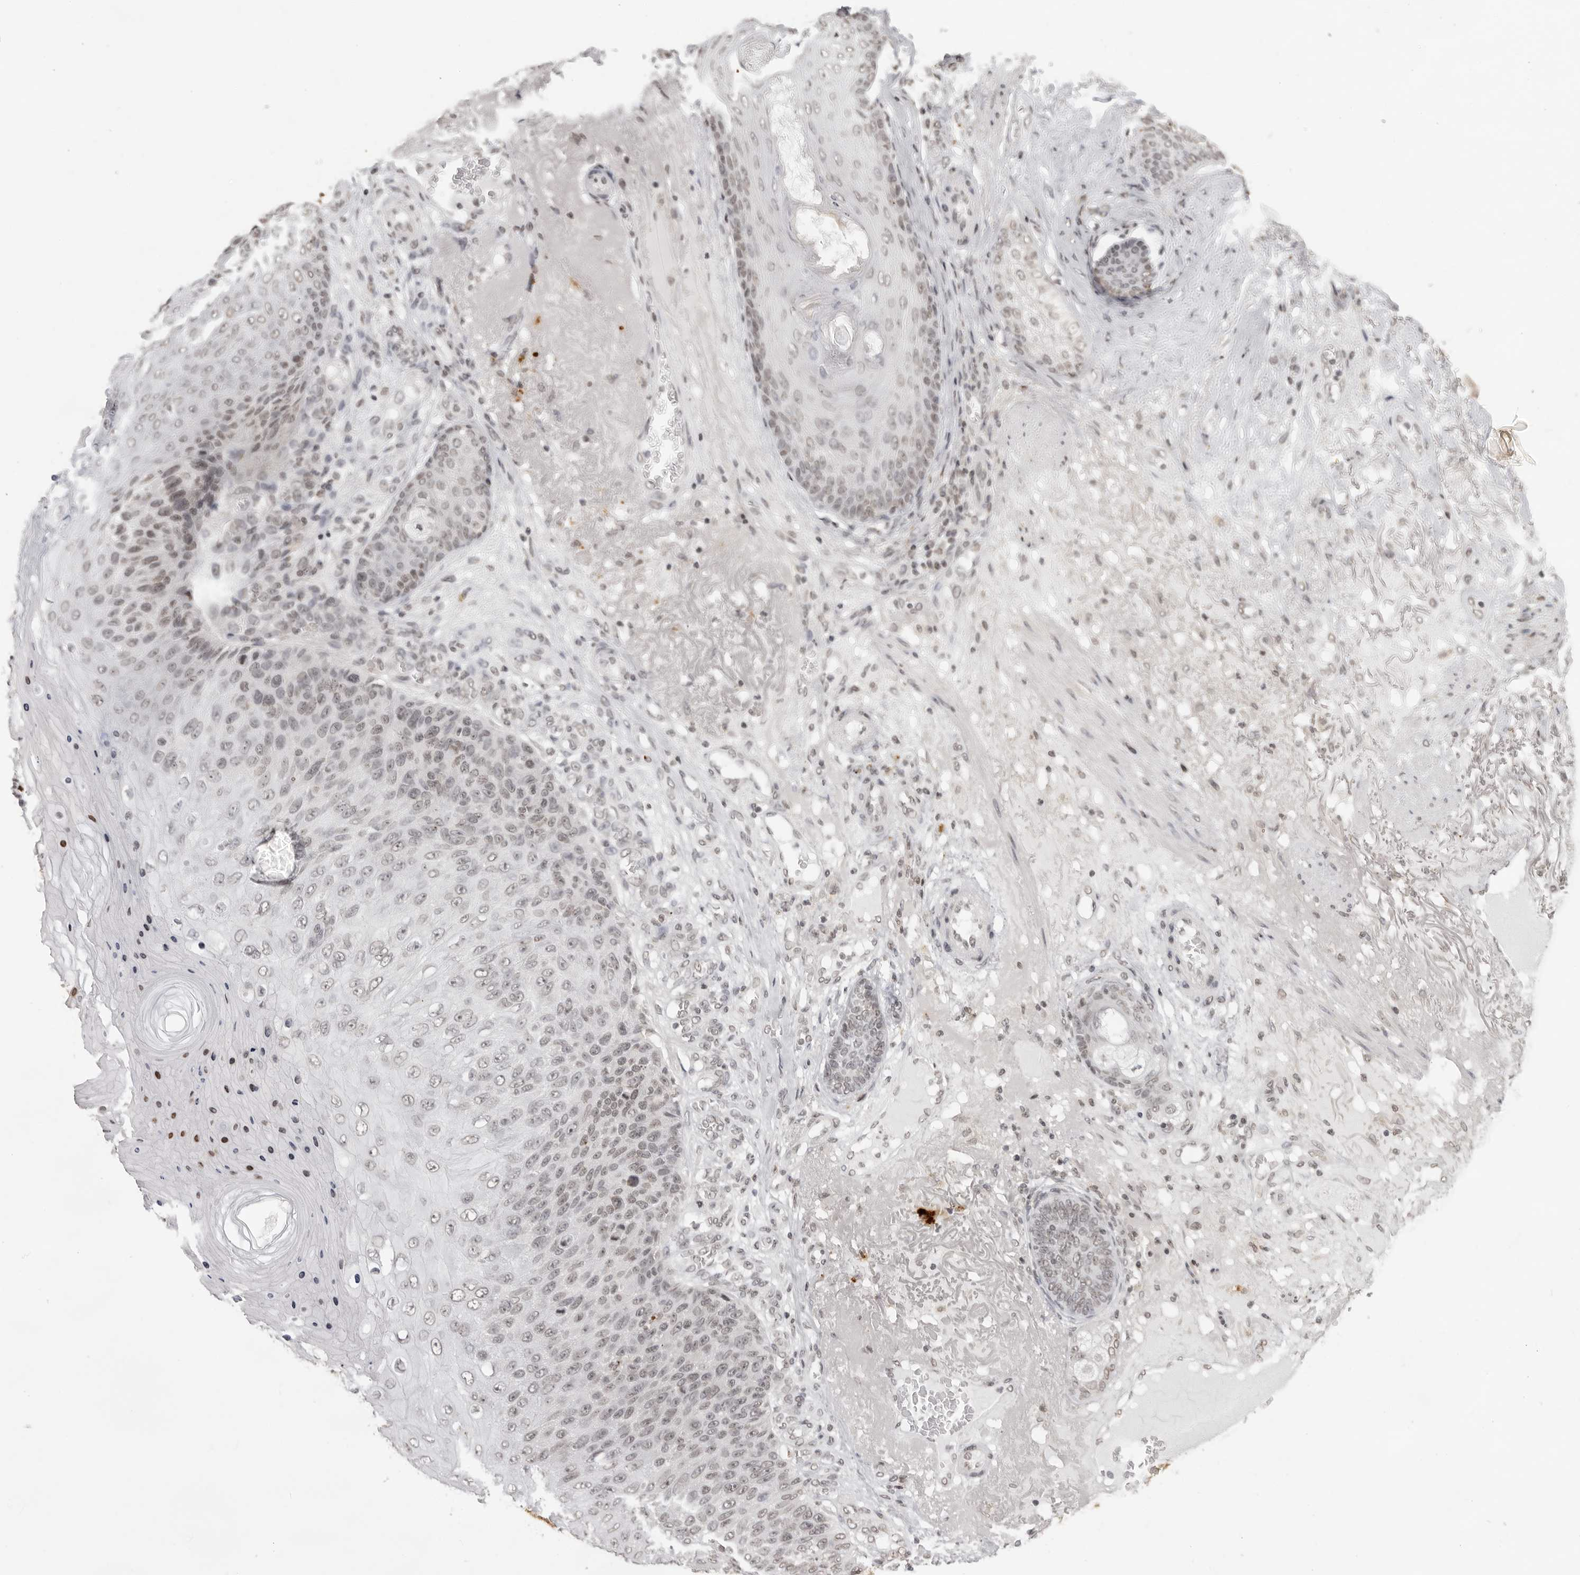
{"staining": {"intensity": "weak", "quantity": "25%-75%", "location": "nuclear"}, "tissue": "skin cancer", "cell_type": "Tumor cells", "image_type": "cancer", "snomed": [{"axis": "morphology", "description": "Squamous cell carcinoma, NOS"}, {"axis": "topography", "description": "Skin"}], "caption": "A brown stain shows weak nuclear positivity of a protein in human skin squamous cell carcinoma tumor cells. (DAB IHC with brightfield microscopy, high magnification).", "gene": "NTM", "patient": {"sex": "female", "age": 88}}